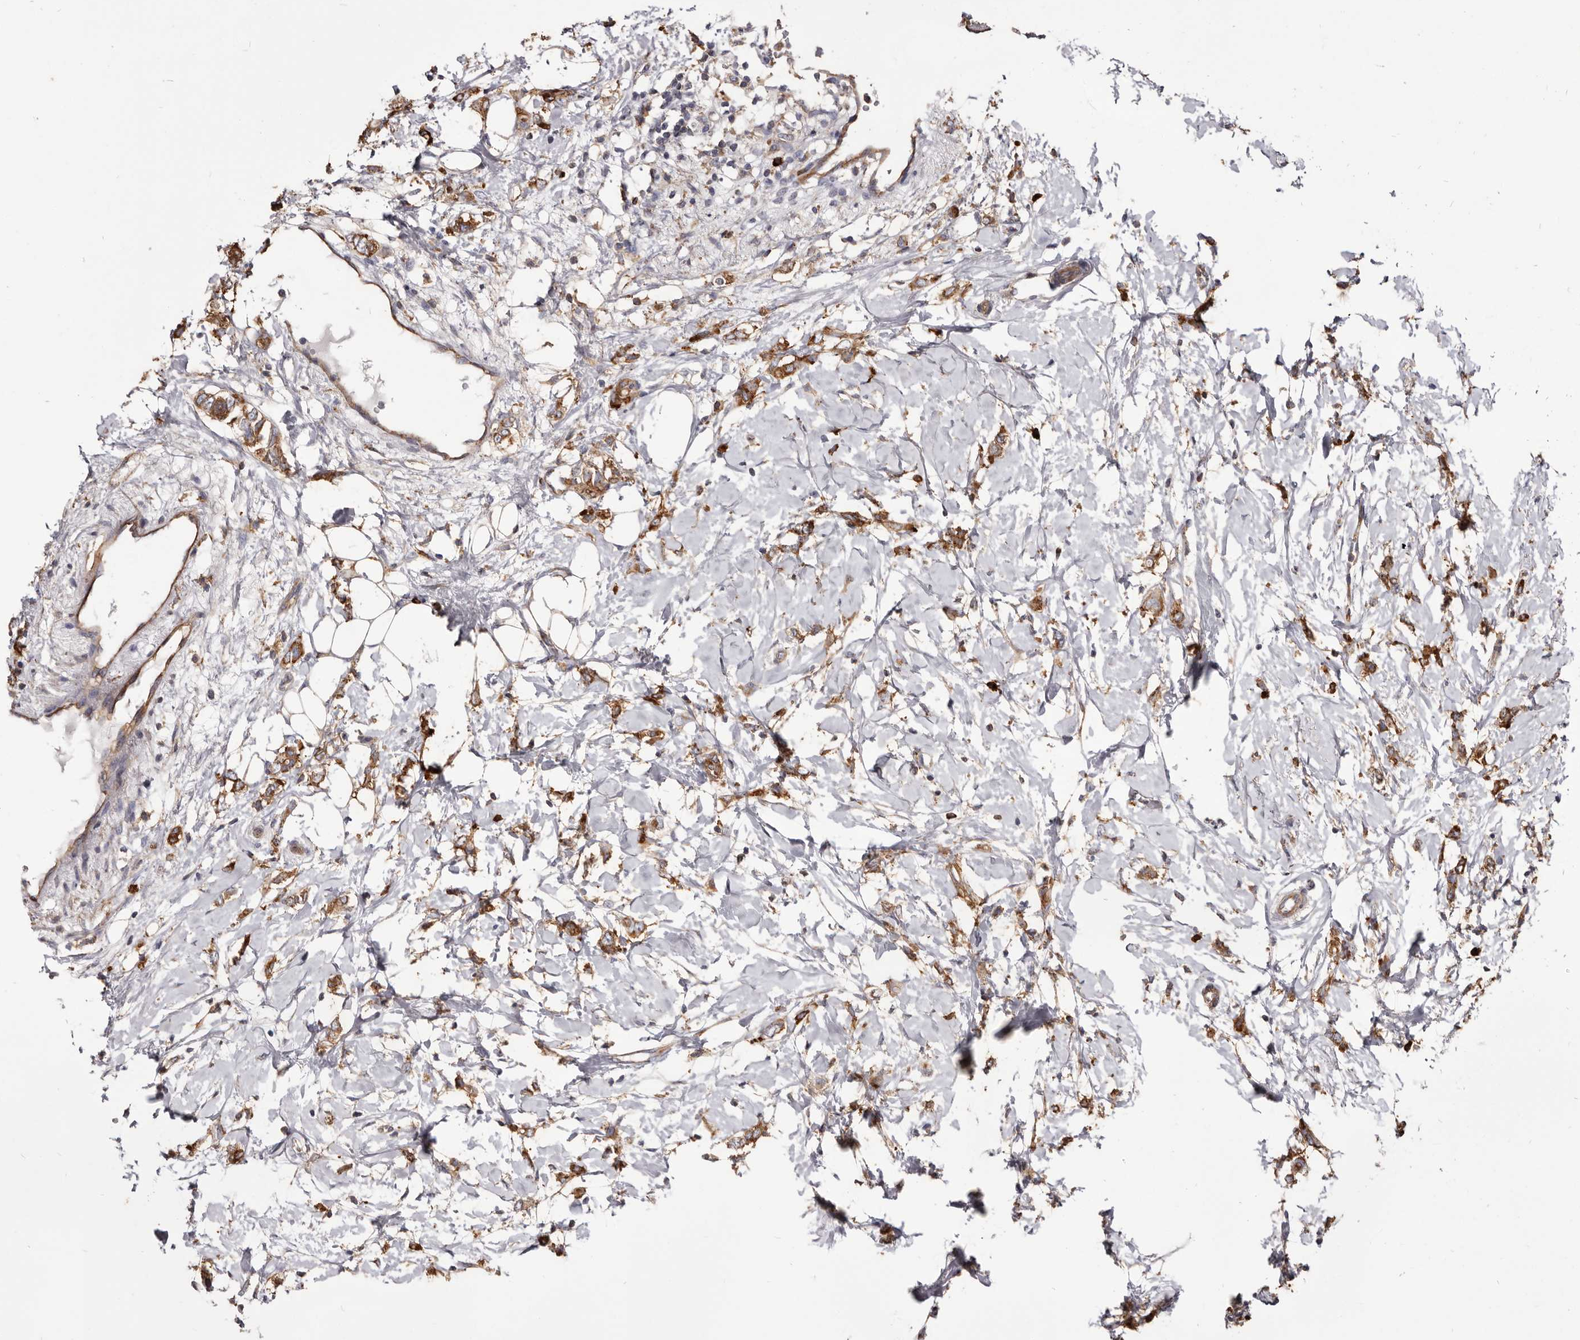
{"staining": {"intensity": "moderate", "quantity": ">75%", "location": "cytoplasmic/membranous"}, "tissue": "breast cancer", "cell_type": "Tumor cells", "image_type": "cancer", "snomed": [{"axis": "morphology", "description": "Normal tissue, NOS"}, {"axis": "morphology", "description": "Lobular carcinoma"}, {"axis": "topography", "description": "Breast"}], "caption": "About >75% of tumor cells in human breast cancer reveal moderate cytoplasmic/membranous protein positivity as visualized by brown immunohistochemical staining.", "gene": "TPD52", "patient": {"sex": "female", "age": 47}}